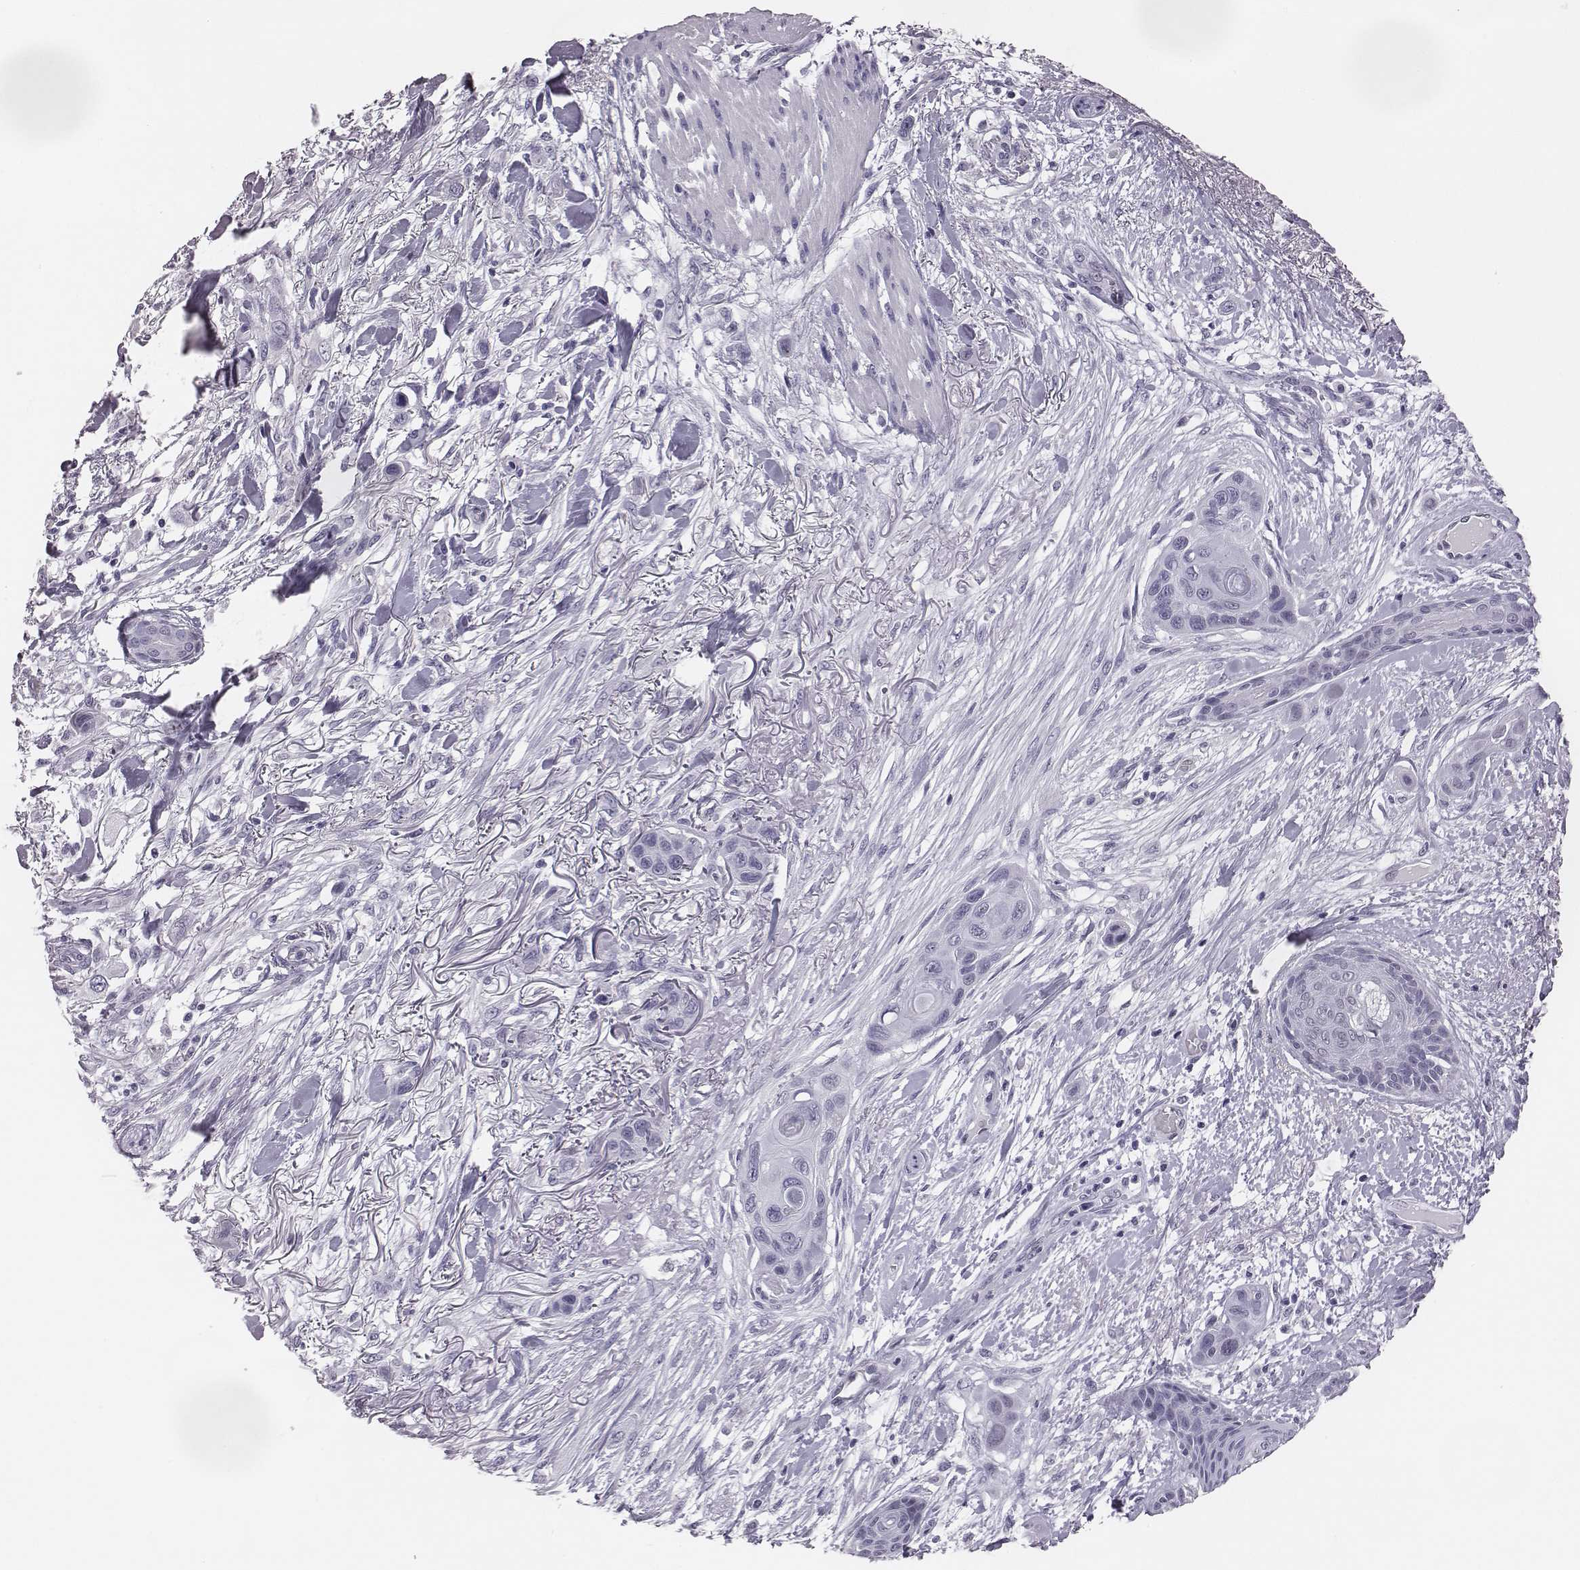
{"staining": {"intensity": "negative", "quantity": "none", "location": "none"}, "tissue": "skin cancer", "cell_type": "Tumor cells", "image_type": "cancer", "snomed": [{"axis": "morphology", "description": "Squamous cell carcinoma, NOS"}, {"axis": "topography", "description": "Skin"}], "caption": "This is a photomicrograph of IHC staining of skin cancer (squamous cell carcinoma), which shows no positivity in tumor cells.", "gene": "ACOD1", "patient": {"sex": "male", "age": 79}}